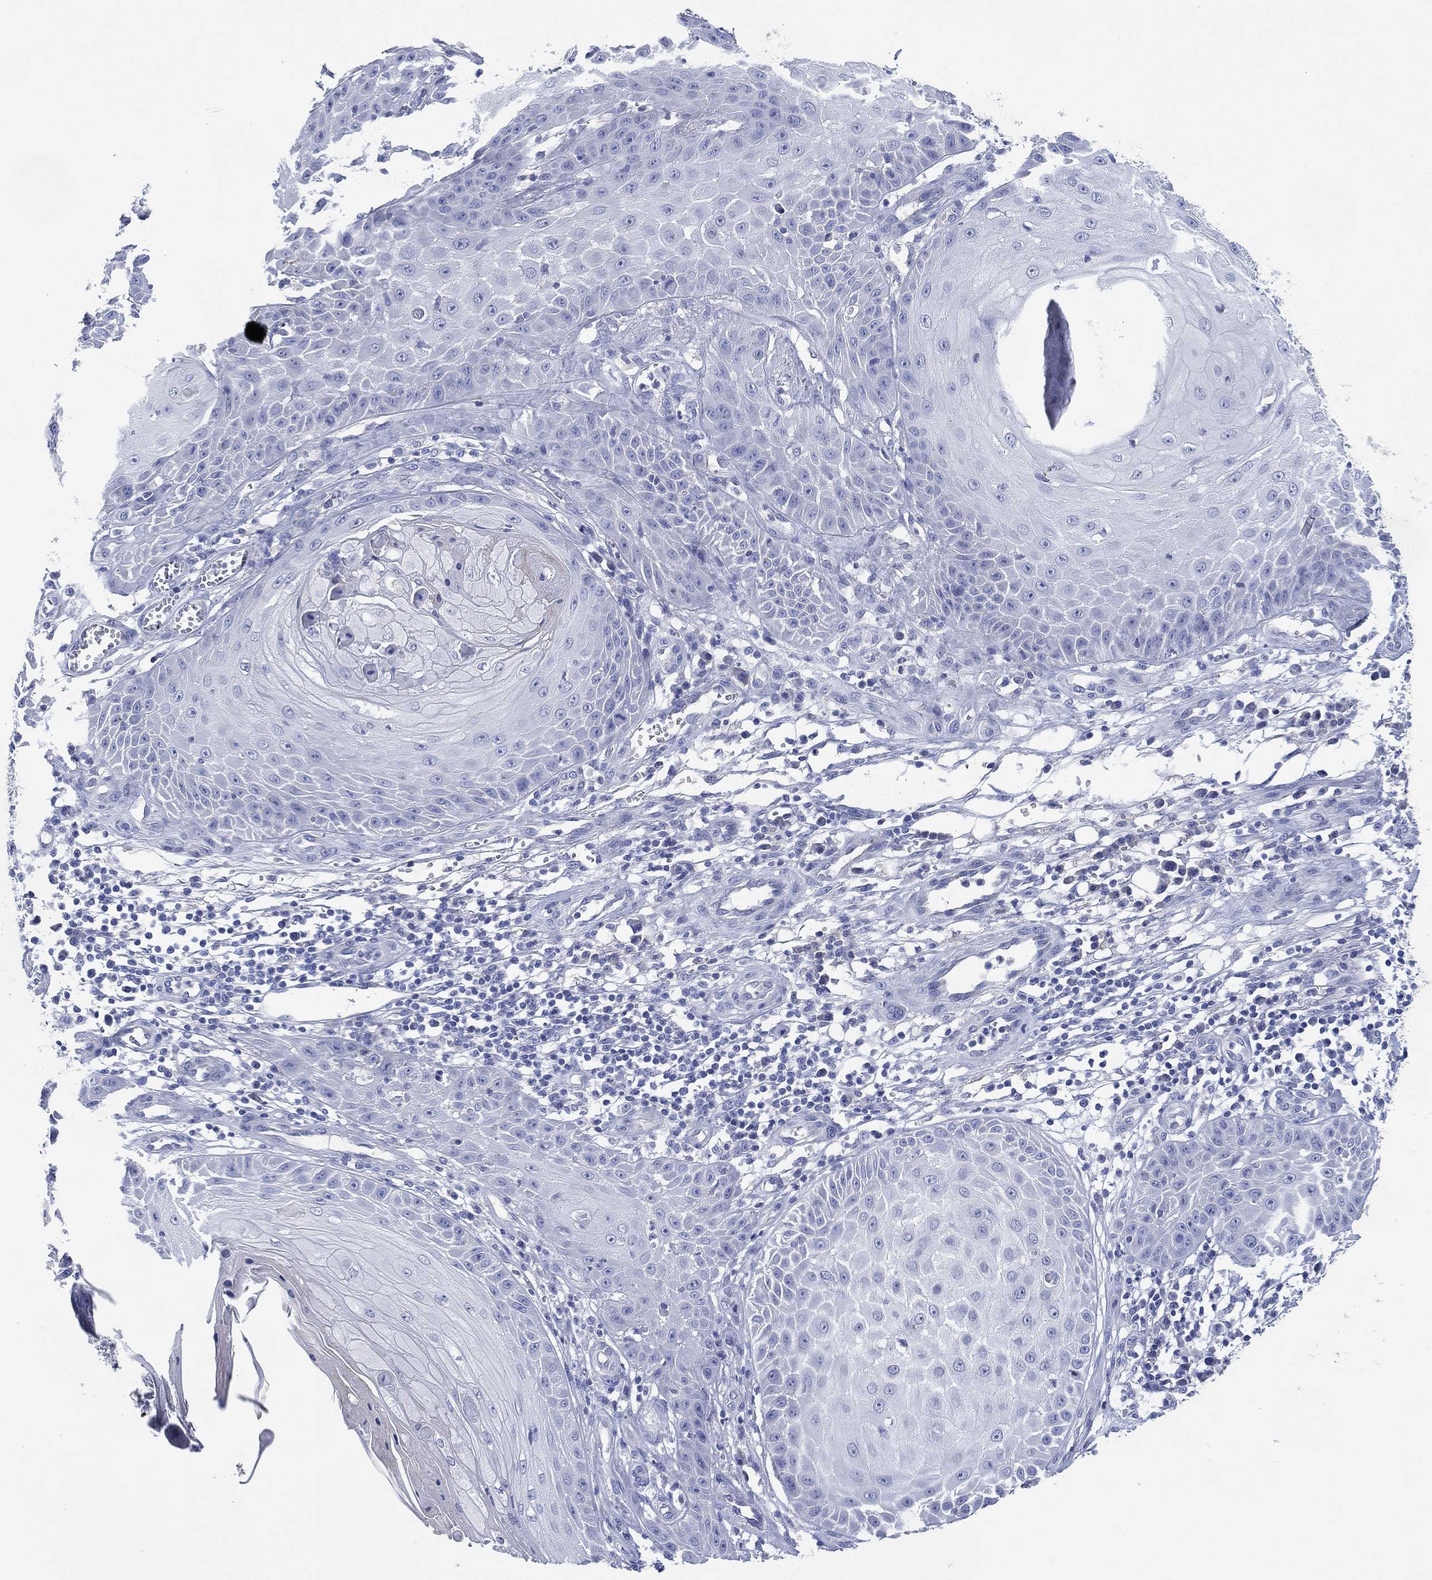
{"staining": {"intensity": "negative", "quantity": "none", "location": "none"}, "tissue": "skin cancer", "cell_type": "Tumor cells", "image_type": "cancer", "snomed": [{"axis": "morphology", "description": "Squamous cell carcinoma, NOS"}, {"axis": "topography", "description": "Skin"}], "caption": "There is no significant expression in tumor cells of skin squamous cell carcinoma.", "gene": "CHRNA3", "patient": {"sex": "male", "age": 70}}